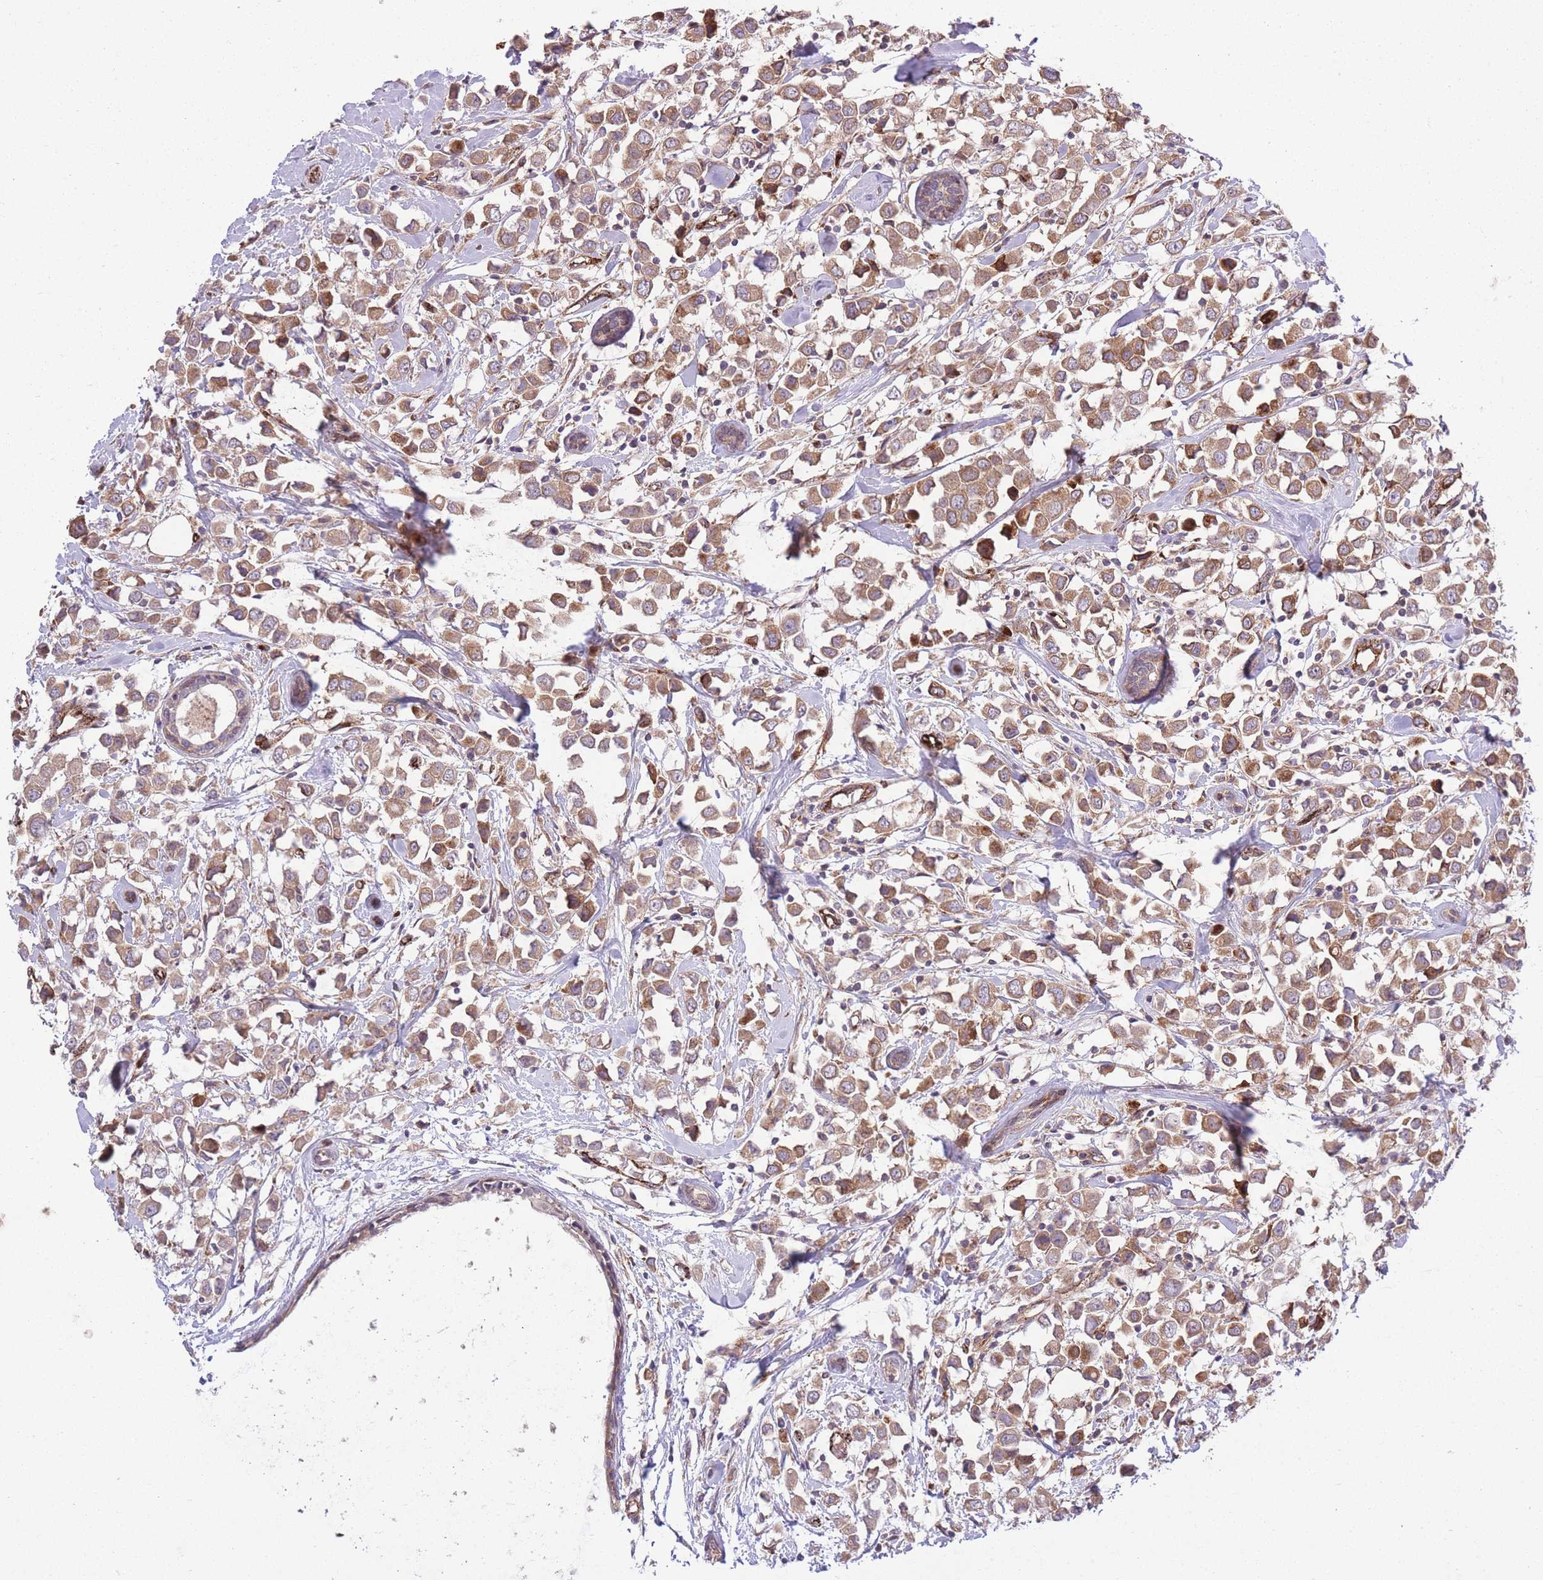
{"staining": {"intensity": "moderate", "quantity": ">75%", "location": "cytoplasmic/membranous"}, "tissue": "breast cancer", "cell_type": "Tumor cells", "image_type": "cancer", "snomed": [{"axis": "morphology", "description": "Duct carcinoma"}, {"axis": "topography", "description": "Breast"}], "caption": "A brown stain highlights moderate cytoplasmic/membranous positivity of a protein in breast invasive ductal carcinoma tumor cells.", "gene": "CISH", "patient": {"sex": "female", "age": 61}}